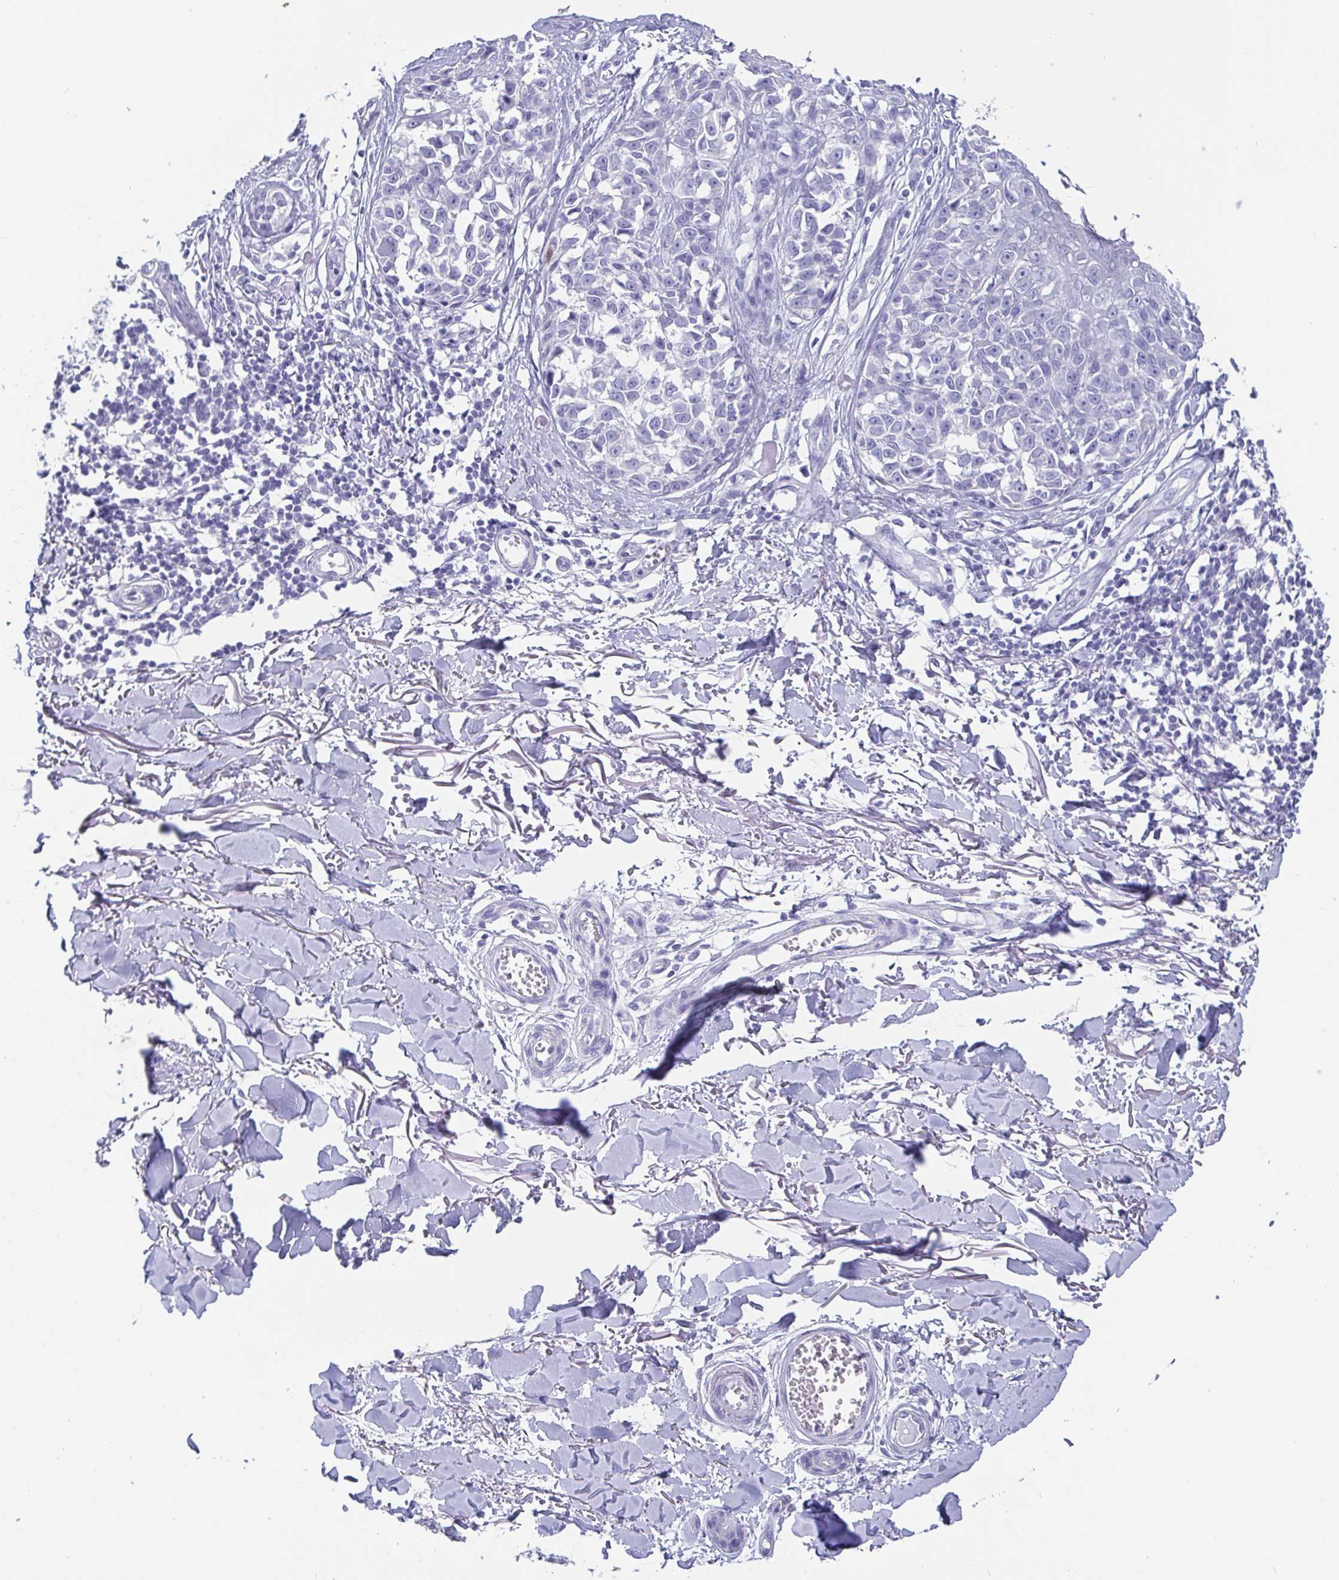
{"staining": {"intensity": "negative", "quantity": "none", "location": "none"}, "tissue": "melanoma", "cell_type": "Tumor cells", "image_type": "cancer", "snomed": [{"axis": "morphology", "description": "Malignant melanoma, NOS"}, {"axis": "topography", "description": "Skin"}], "caption": "Immunohistochemistry image of neoplastic tissue: melanoma stained with DAB reveals no significant protein positivity in tumor cells.", "gene": "SCGN", "patient": {"sex": "male", "age": 73}}